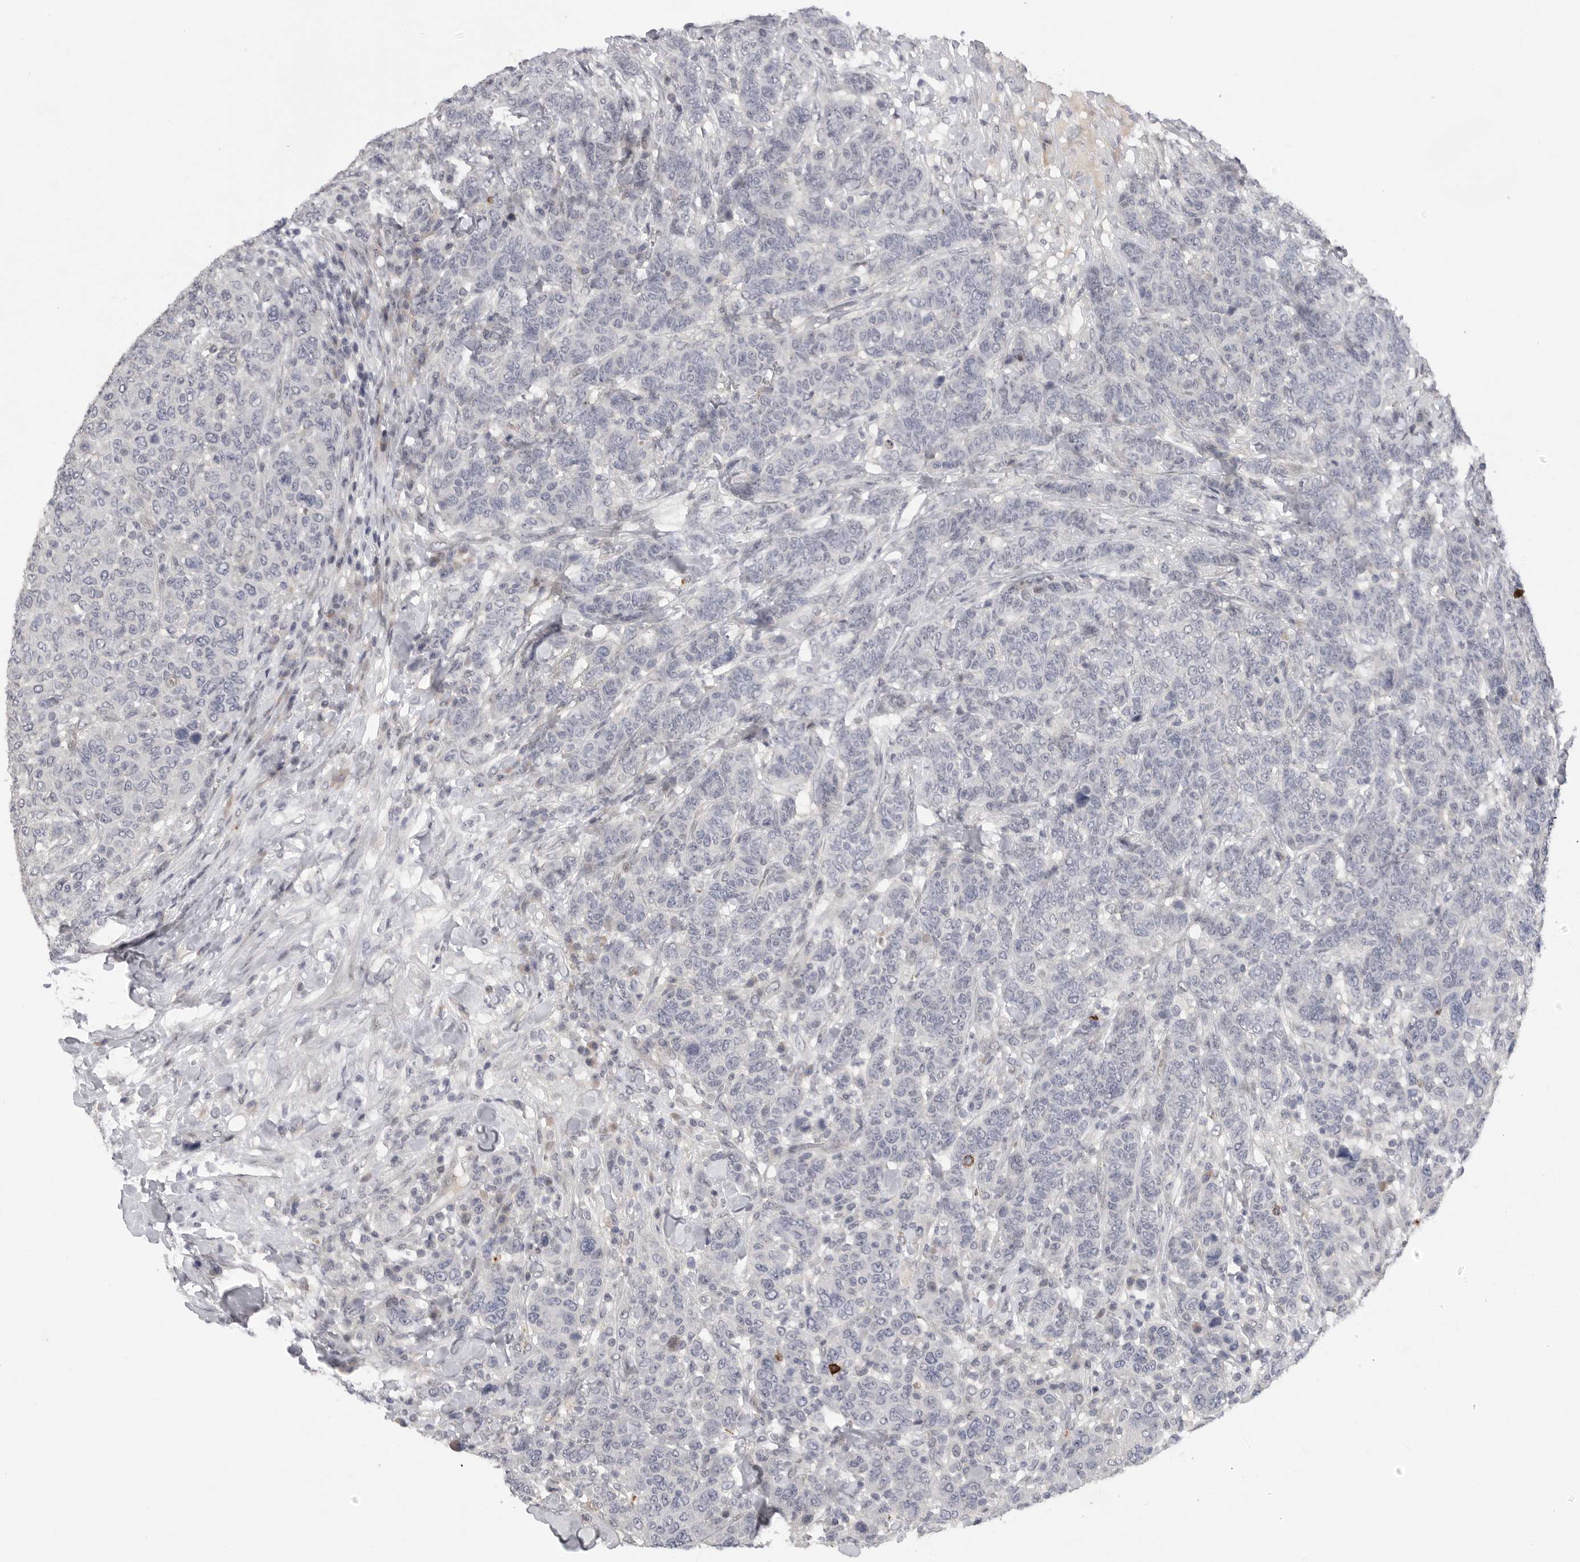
{"staining": {"intensity": "negative", "quantity": "none", "location": "none"}, "tissue": "breast cancer", "cell_type": "Tumor cells", "image_type": "cancer", "snomed": [{"axis": "morphology", "description": "Duct carcinoma"}, {"axis": "topography", "description": "Breast"}], "caption": "An immunohistochemistry image of breast invasive ductal carcinoma is shown. There is no staining in tumor cells of breast invasive ductal carcinoma.", "gene": "FBXO43", "patient": {"sex": "female", "age": 37}}